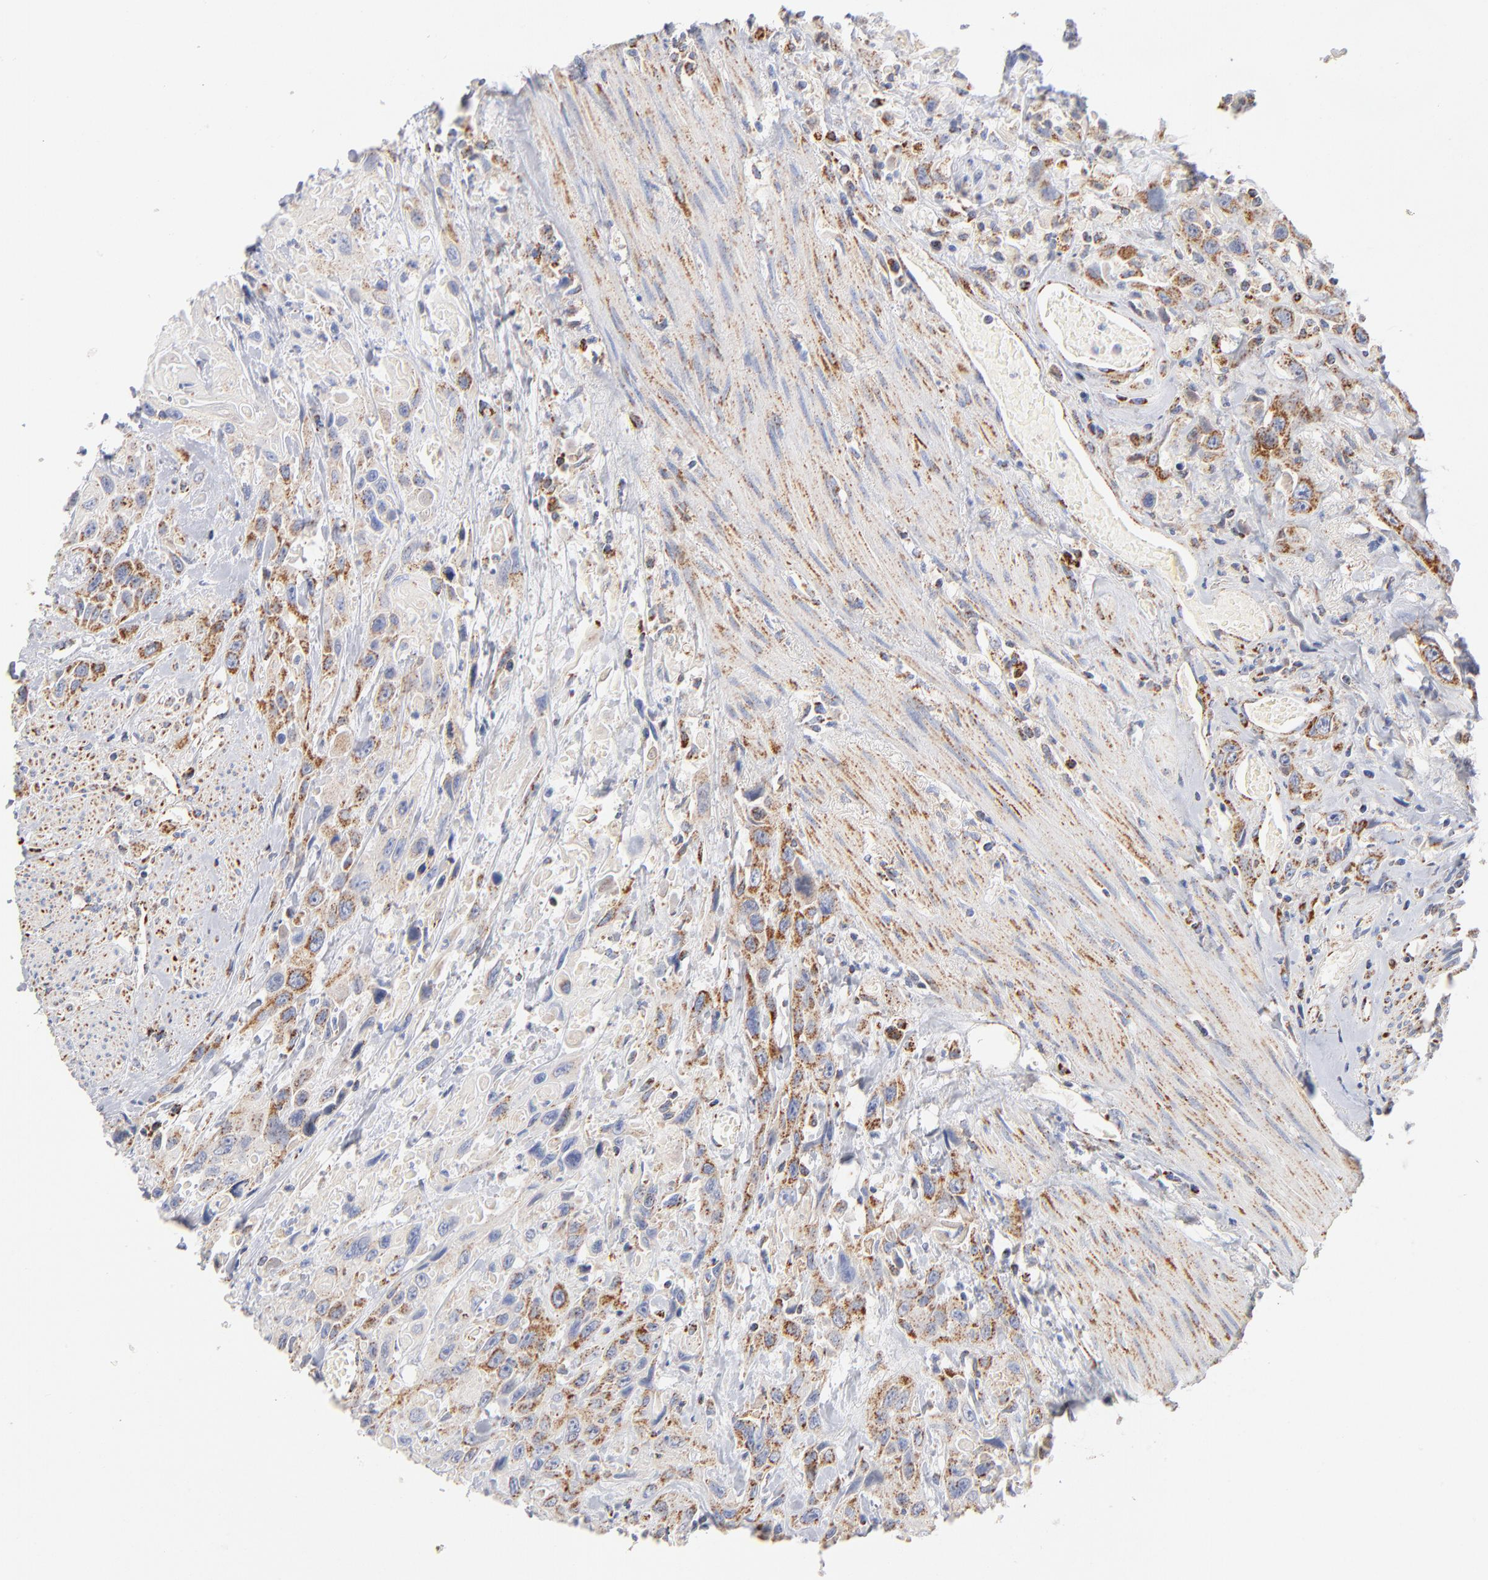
{"staining": {"intensity": "moderate", "quantity": "25%-75%", "location": "cytoplasmic/membranous"}, "tissue": "urothelial cancer", "cell_type": "Tumor cells", "image_type": "cancer", "snomed": [{"axis": "morphology", "description": "Urothelial carcinoma, High grade"}, {"axis": "topography", "description": "Urinary bladder"}], "caption": "Tumor cells show medium levels of moderate cytoplasmic/membranous staining in about 25%-75% of cells in urothelial cancer.", "gene": "DLAT", "patient": {"sex": "female", "age": 84}}